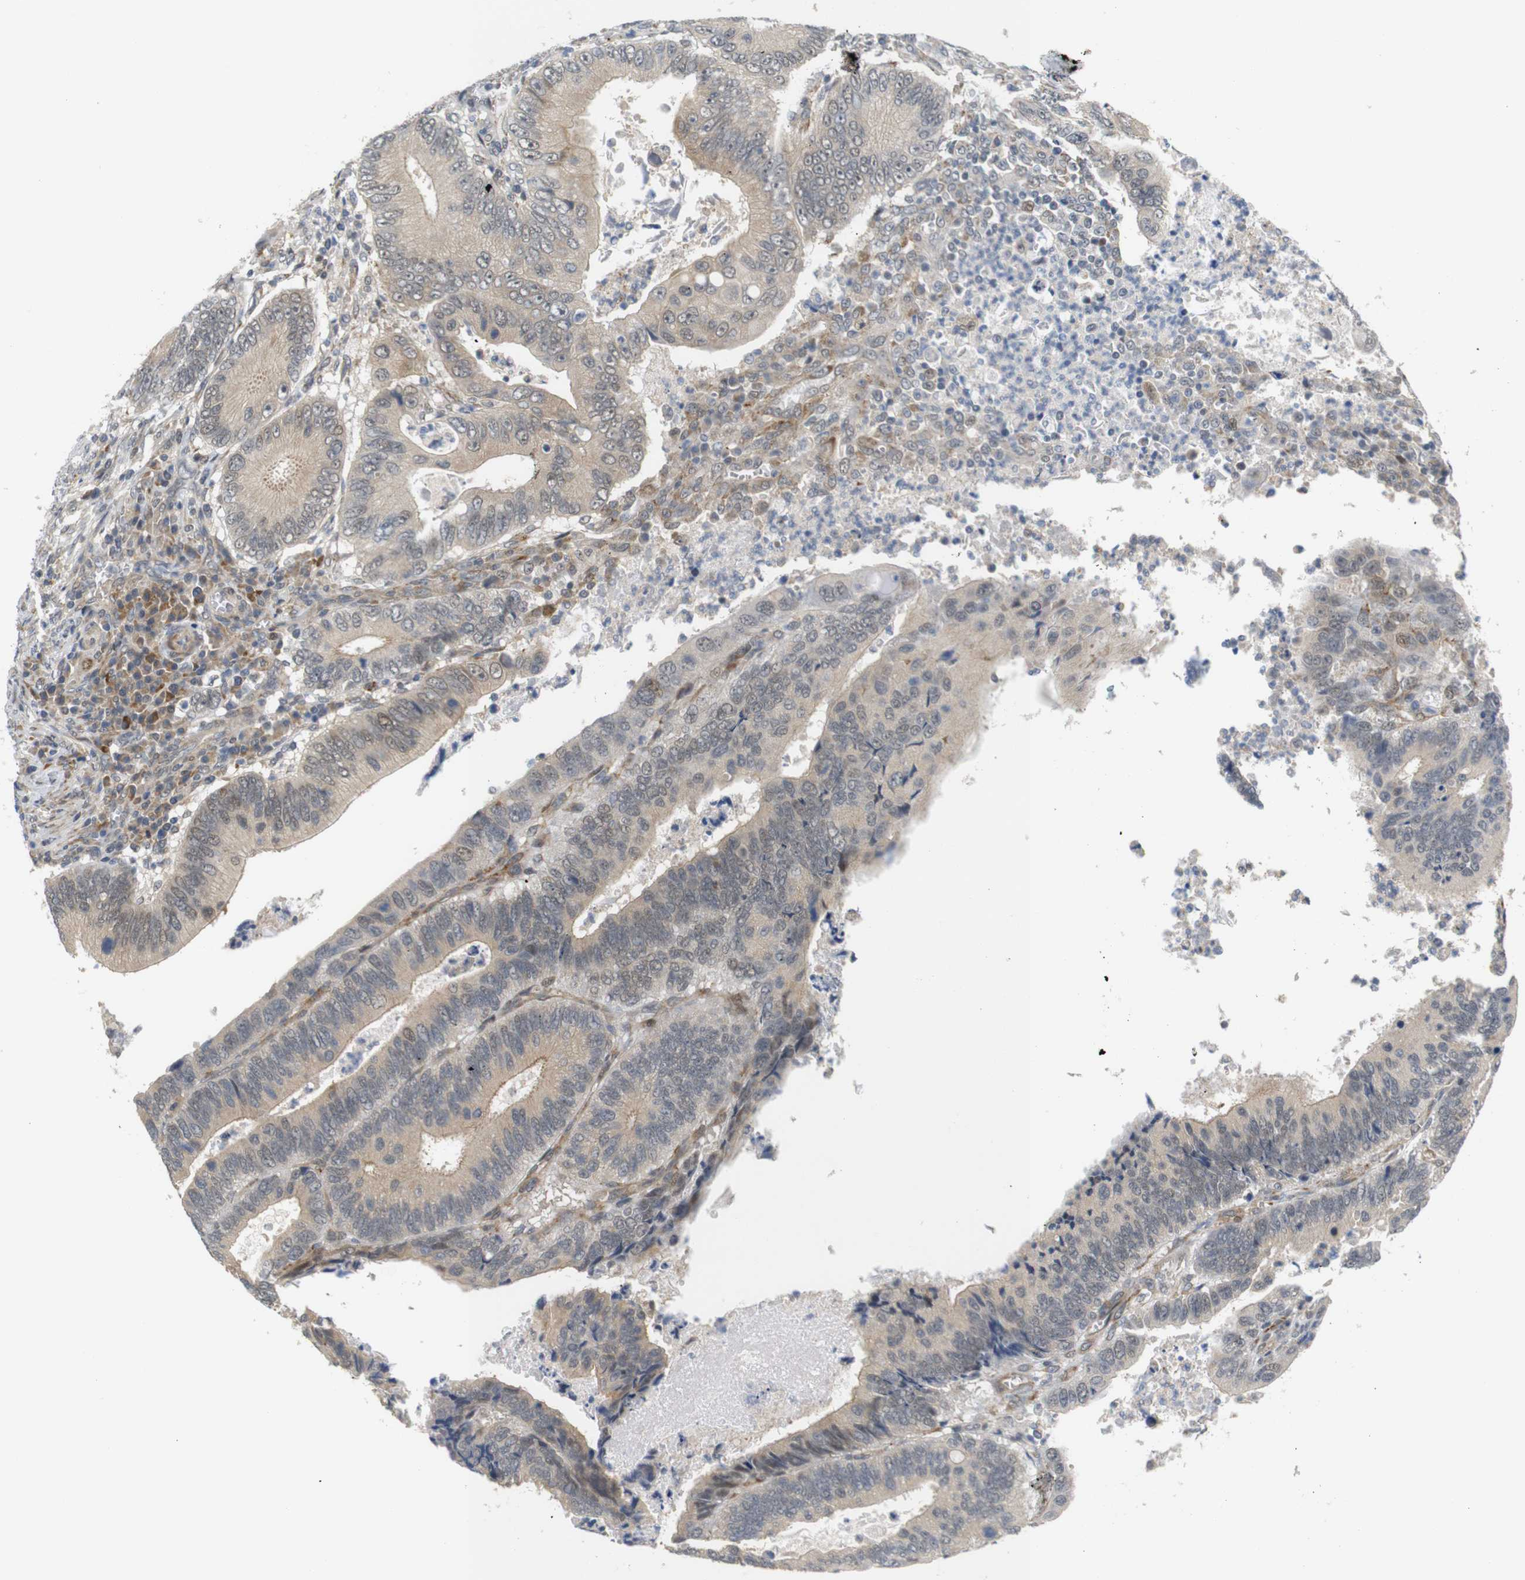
{"staining": {"intensity": "weak", "quantity": ">75%", "location": "cytoplasmic/membranous"}, "tissue": "colorectal cancer", "cell_type": "Tumor cells", "image_type": "cancer", "snomed": [{"axis": "morphology", "description": "Inflammation, NOS"}, {"axis": "morphology", "description": "Adenocarcinoma, NOS"}, {"axis": "topography", "description": "Colon"}], "caption": "Immunohistochemical staining of human adenocarcinoma (colorectal) shows low levels of weak cytoplasmic/membranous protein positivity in approximately >75% of tumor cells.", "gene": "SYDE1", "patient": {"sex": "male", "age": 72}}